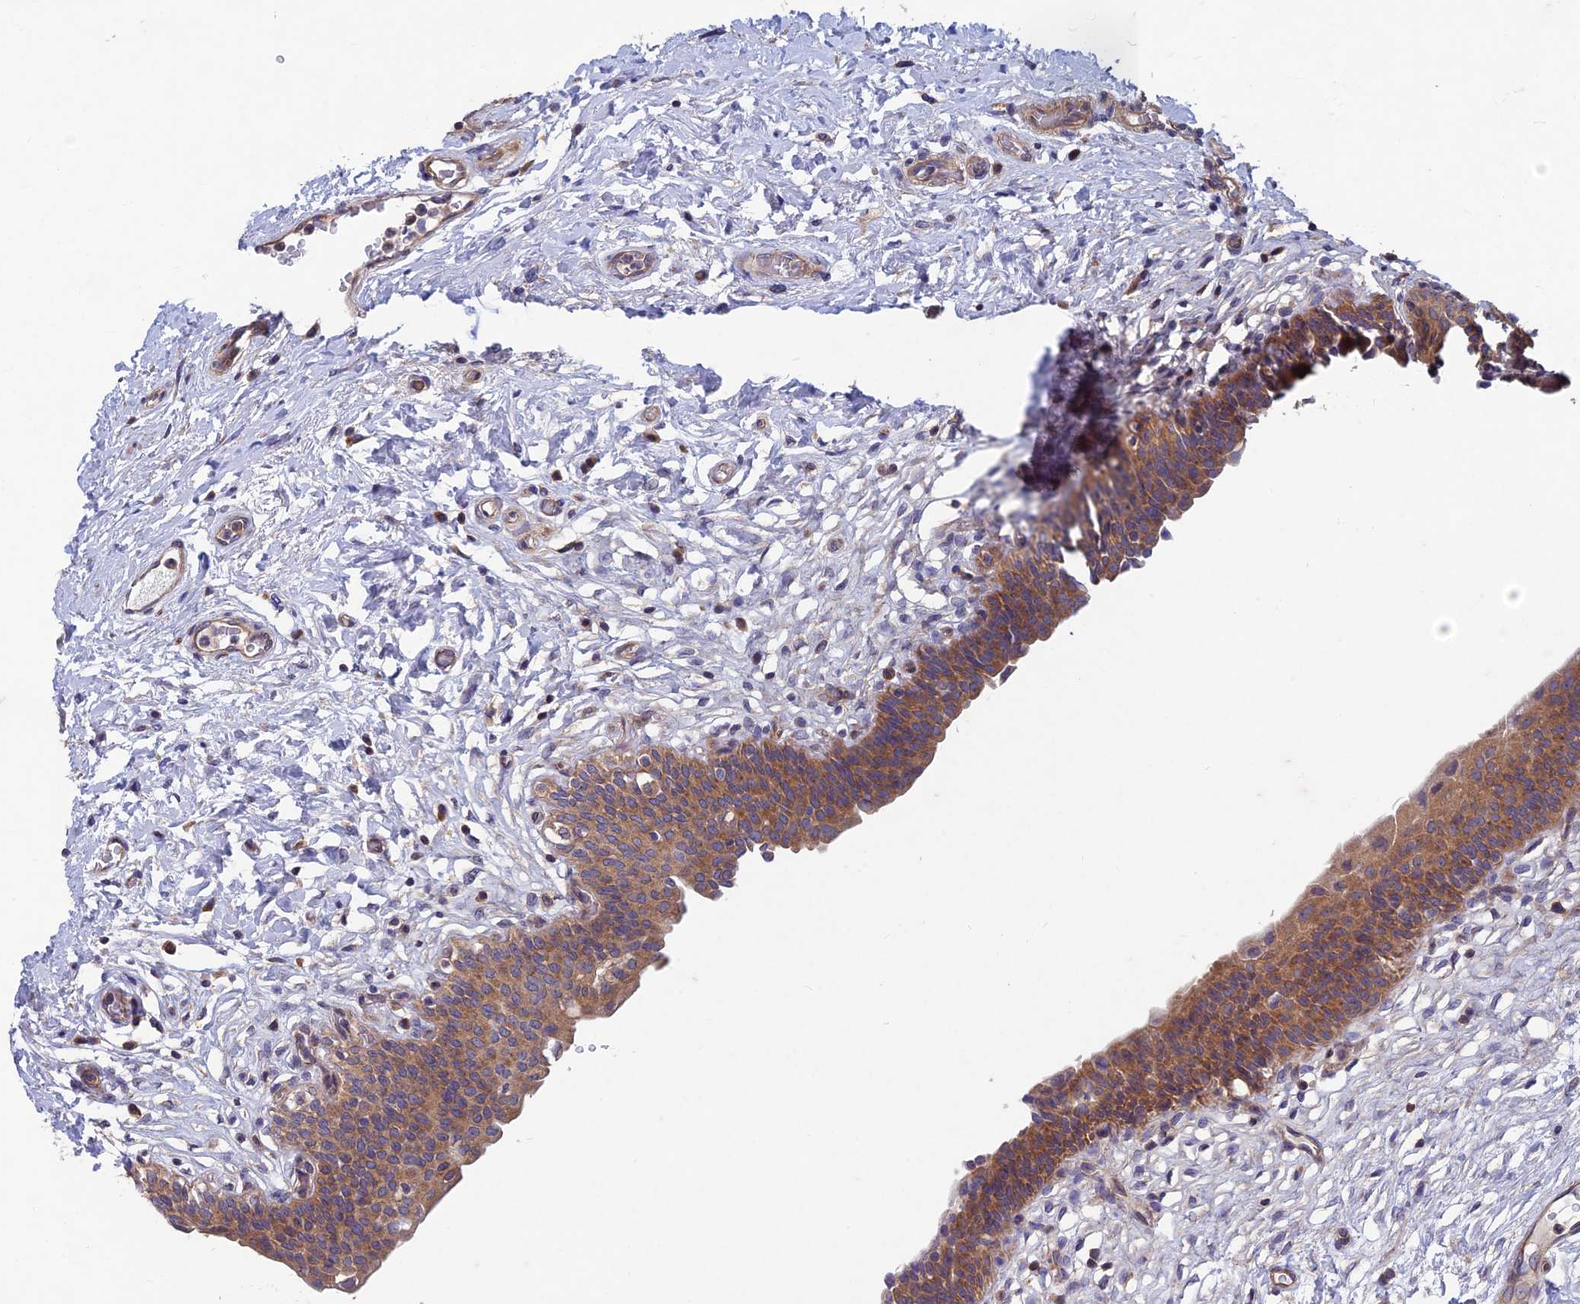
{"staining": {"intensity": "moderate", "quantity": ">75%", "location": "cytoplasmic/membranous"}, "tissue": "urinary bladder", "cell_type": "Urothelial cells", "image_type": "normal", "snomed": [{"axis": "morphology", "description": "Normal tissue, NOS"}, {"axis": "topography", "description": "Urinary bladder"}], "caption": "Moderate cytoplasmic/membranous staining is present in approximately >75% of urothelial cells in benign urinary bladder. Nuclei are stained in blue.", "gene": "NCAPG", "patient": {"sex": "male", "age": 83}}